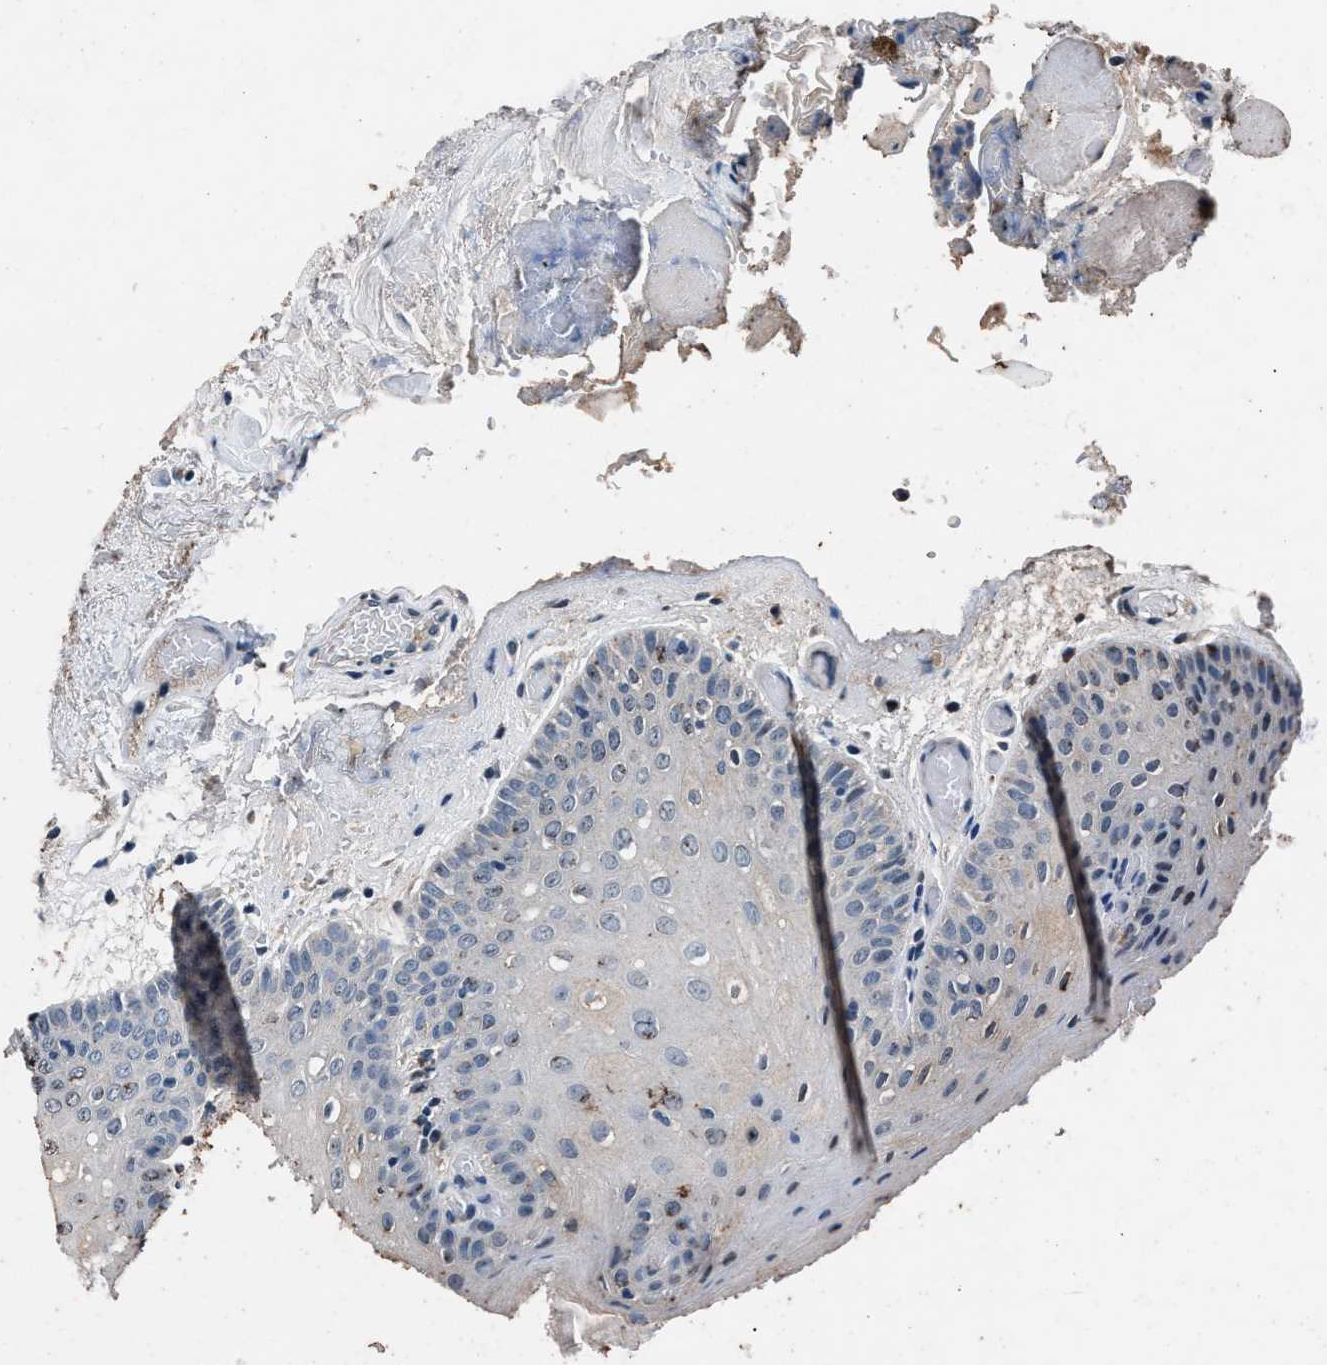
{"staining": {"intensity": "weak", "quantity": "<25%", "location": "cytoplasmic/membranous"}, "tissue": "oral mucosa", "cell_type": "Squamous epithelial cells", "image_type": "normal", "snomed": [{"axis": "morphology", "description": "Normal tissue, NOS"}, {"axis": "morphology", "description": "Squamous cell carcinoma, NOS"}, {"axis": "topography", "description": "Oral tissue"}, {"axis": "topography", "description": "Head-Neck"}], "caption": "A histopathology image of oral mucosa stained for a protein exhibits no brown staining in squamous epithelial cells. Brightfield microscopy of immunohistochemistry (IHC) stained with DAB (brown) and hematoxylin (blue), captured at high magnification.", "gene": "DENND6B", "patient": {"sex": "male", "age": 71}}